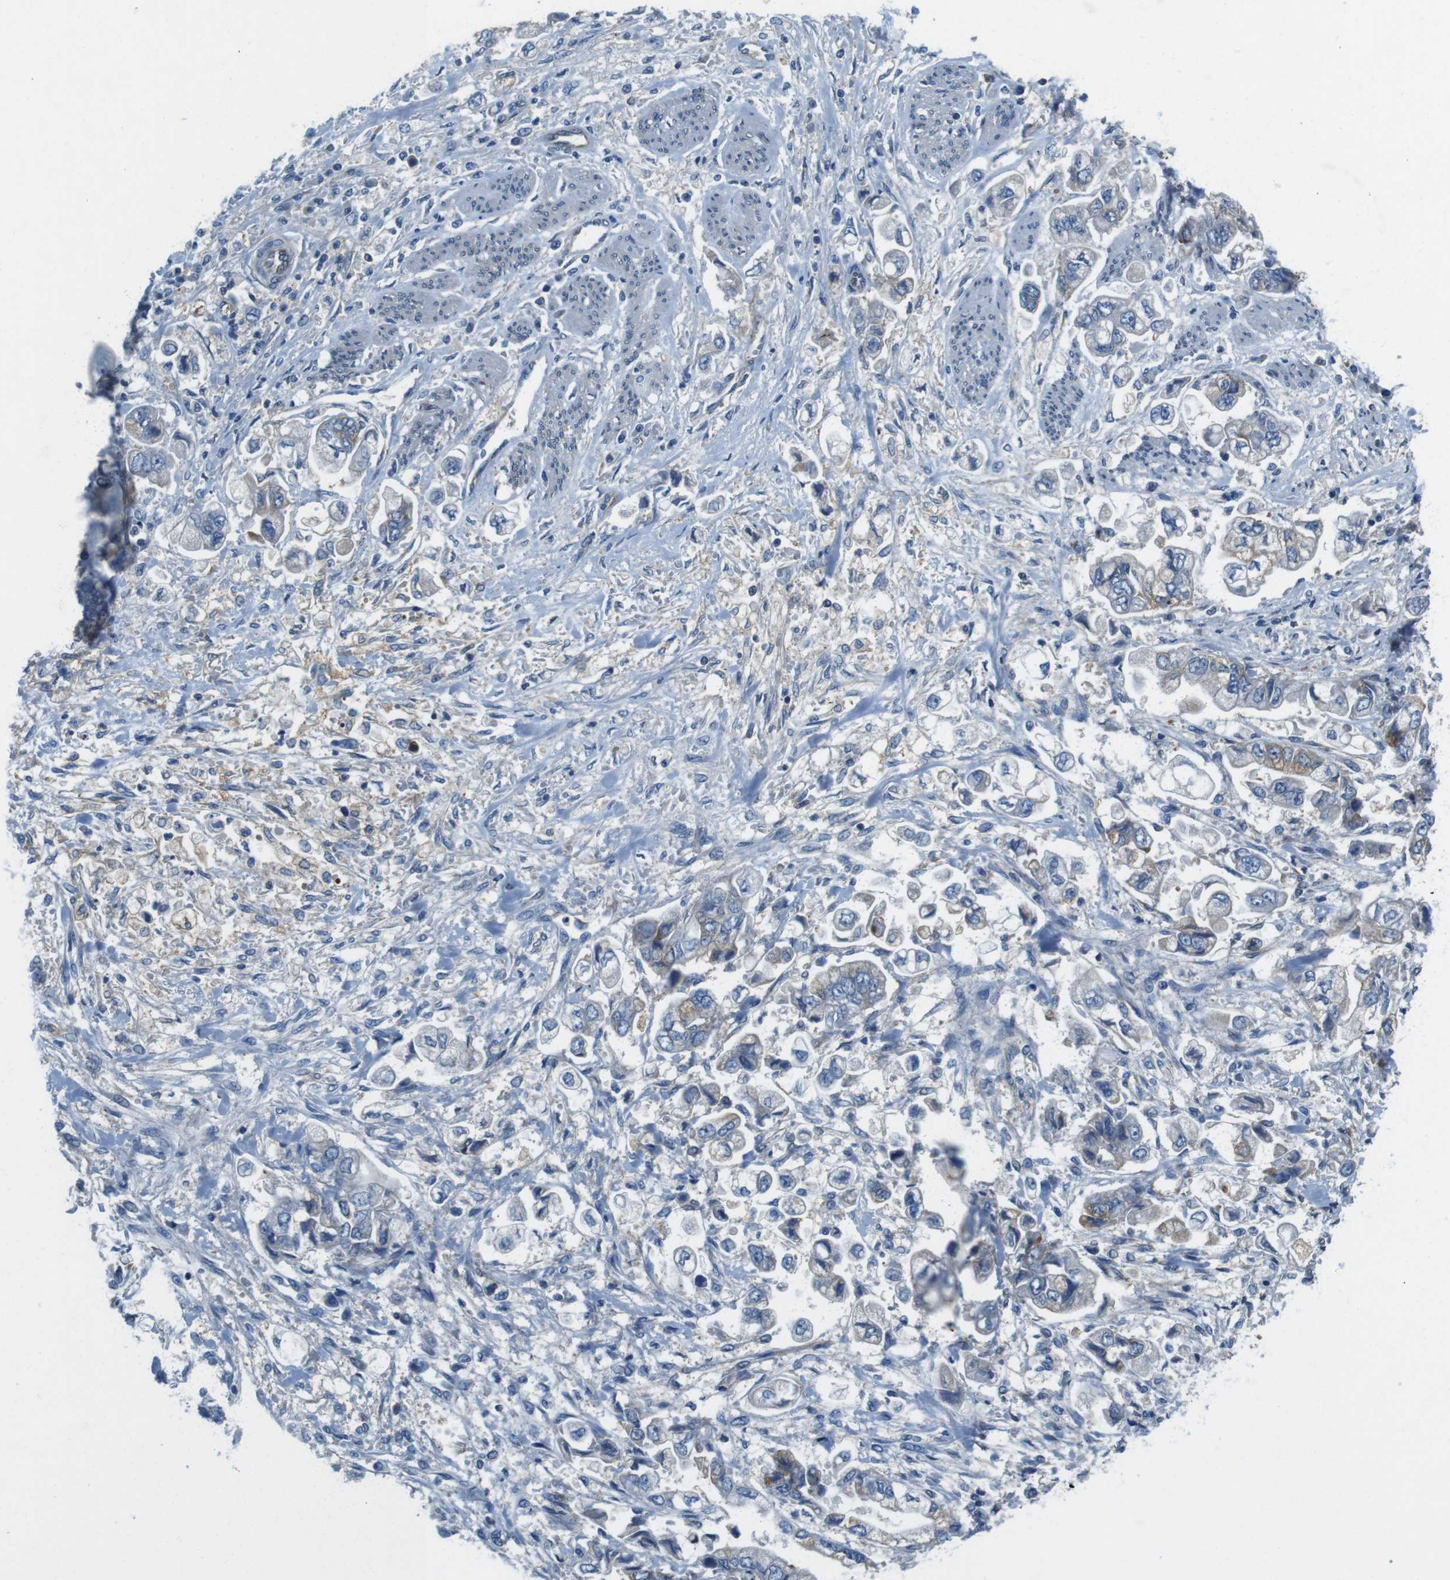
{"staining": {"intensity": "weak", "quantity": "<25%", "location": "cytoplasmic/membranous"}, "tissue": "stomach cancer", "cell_type": "Tumor cells", "image_type": "cancer", "snomed": [{"axis": "morphology", "description": "Normal tissue, NOS"}, {"axis": "morphology", "description": "Adenocarcinoma, NOS"}, {"axis": "topography", "description": "Stomach"}], "caption": "There is no significant positivity in tumor cells of stomach adenocarcinoma. (Brightfield microscopy of DAB (3,3'-diaminobenzidine) immunohistochemistry (IHC) at high magnification).", "gene": "DENND4C", "patient": {"sex": "male", "age": 62}}